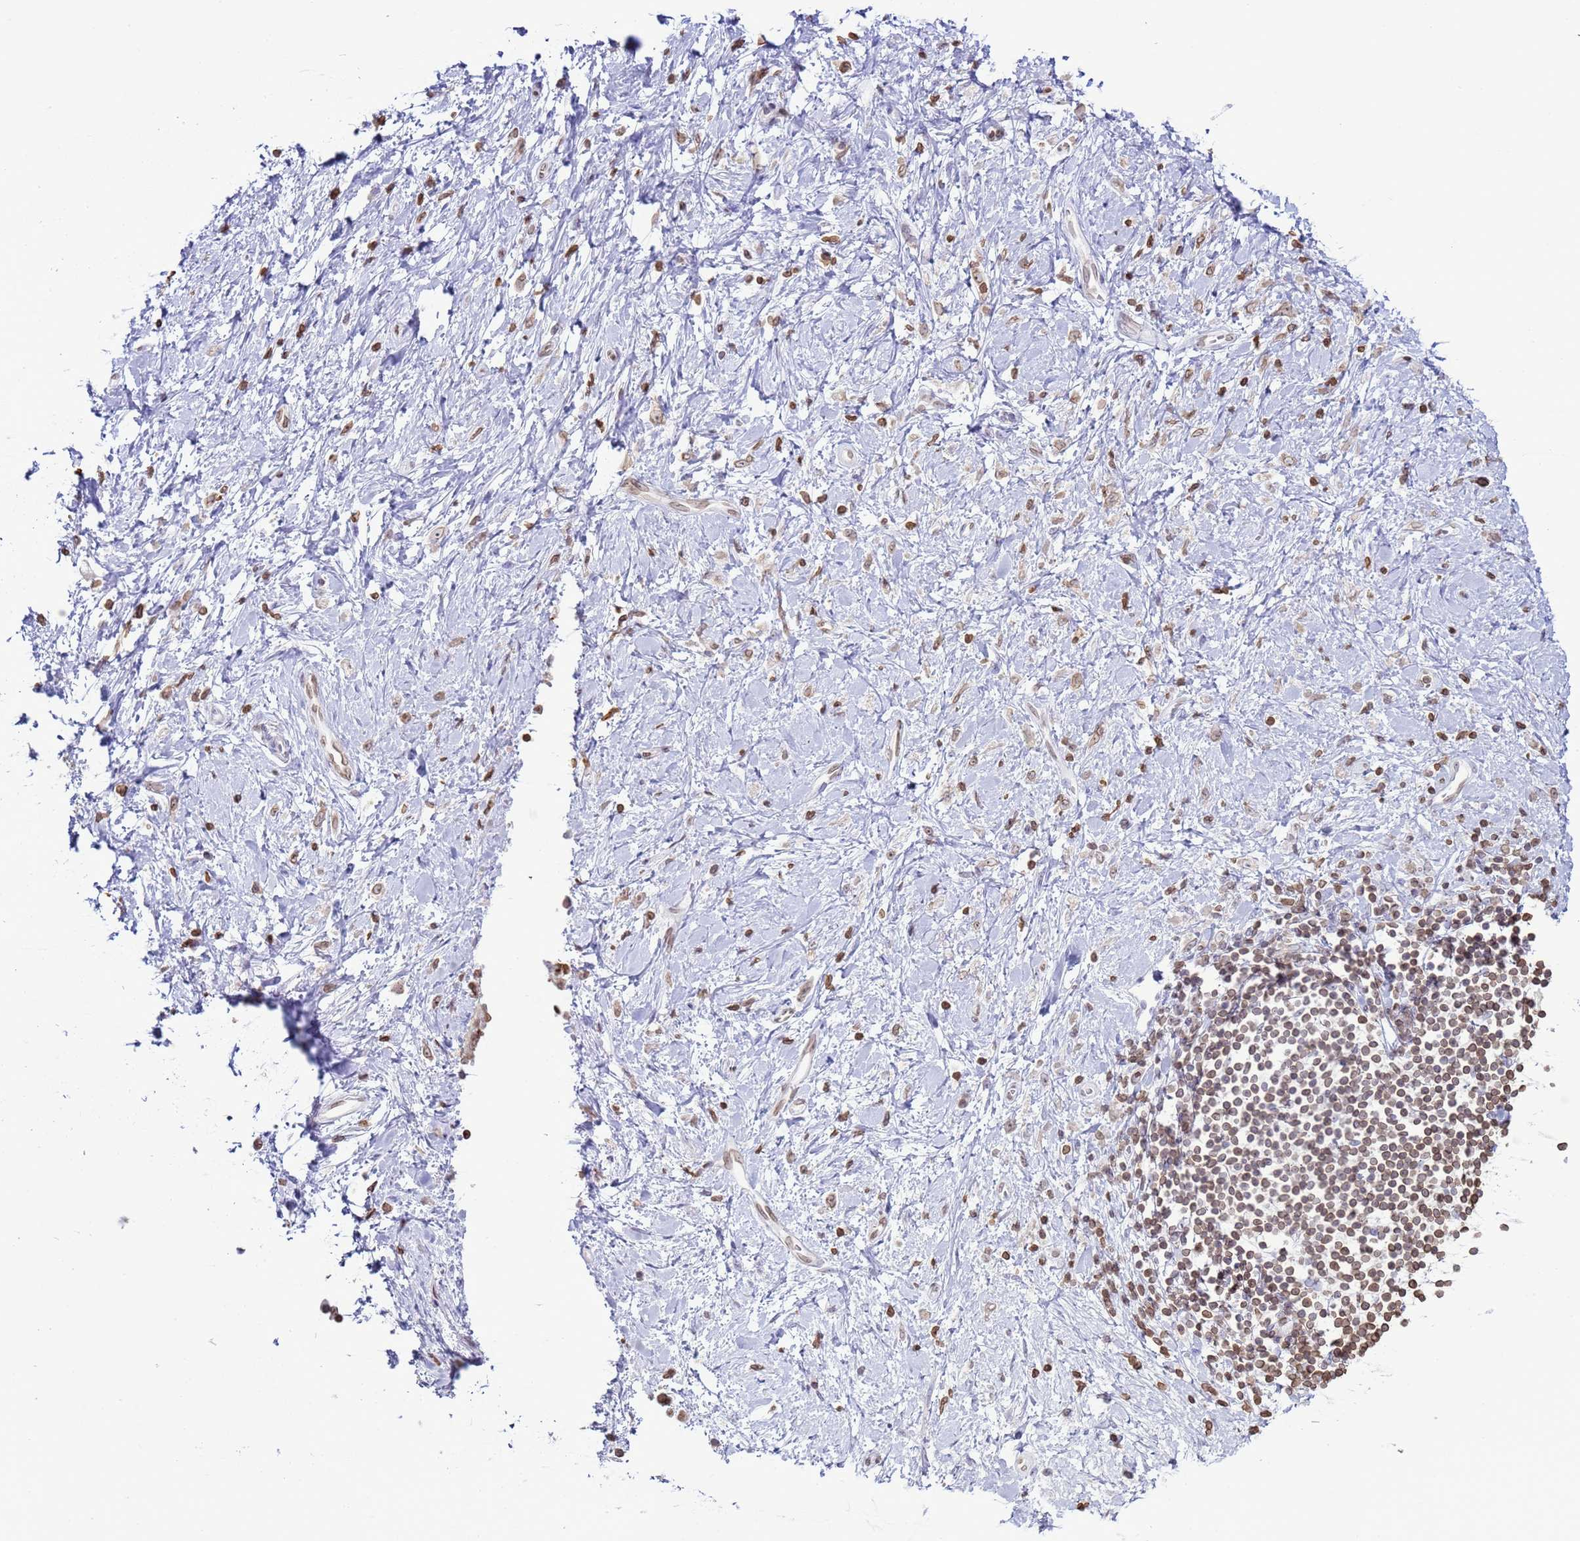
{"staining": {"intensity": "weak", "quantity": "25%-75%", "location": "cytoplasmic/membranous,nuclear"}, "tissue": "stomach cancer", "cell_type": "Tumor cells", "image_type": "cancer", "snomed": [{"axis": "morphology", "description": "Adenocarcinoma, NOS"}, {"axis": "topography", "description": "Stomach"}], "caption": "Stomach cancer (adenocarcinoma) stained for a protein (brown) exhibits weak cytoplasmic/membranous and nuclear positive expression in about 25%-75% of tumor cells.", "gene": "DHX37", "patient": {"sex": "female", "age": 60}}